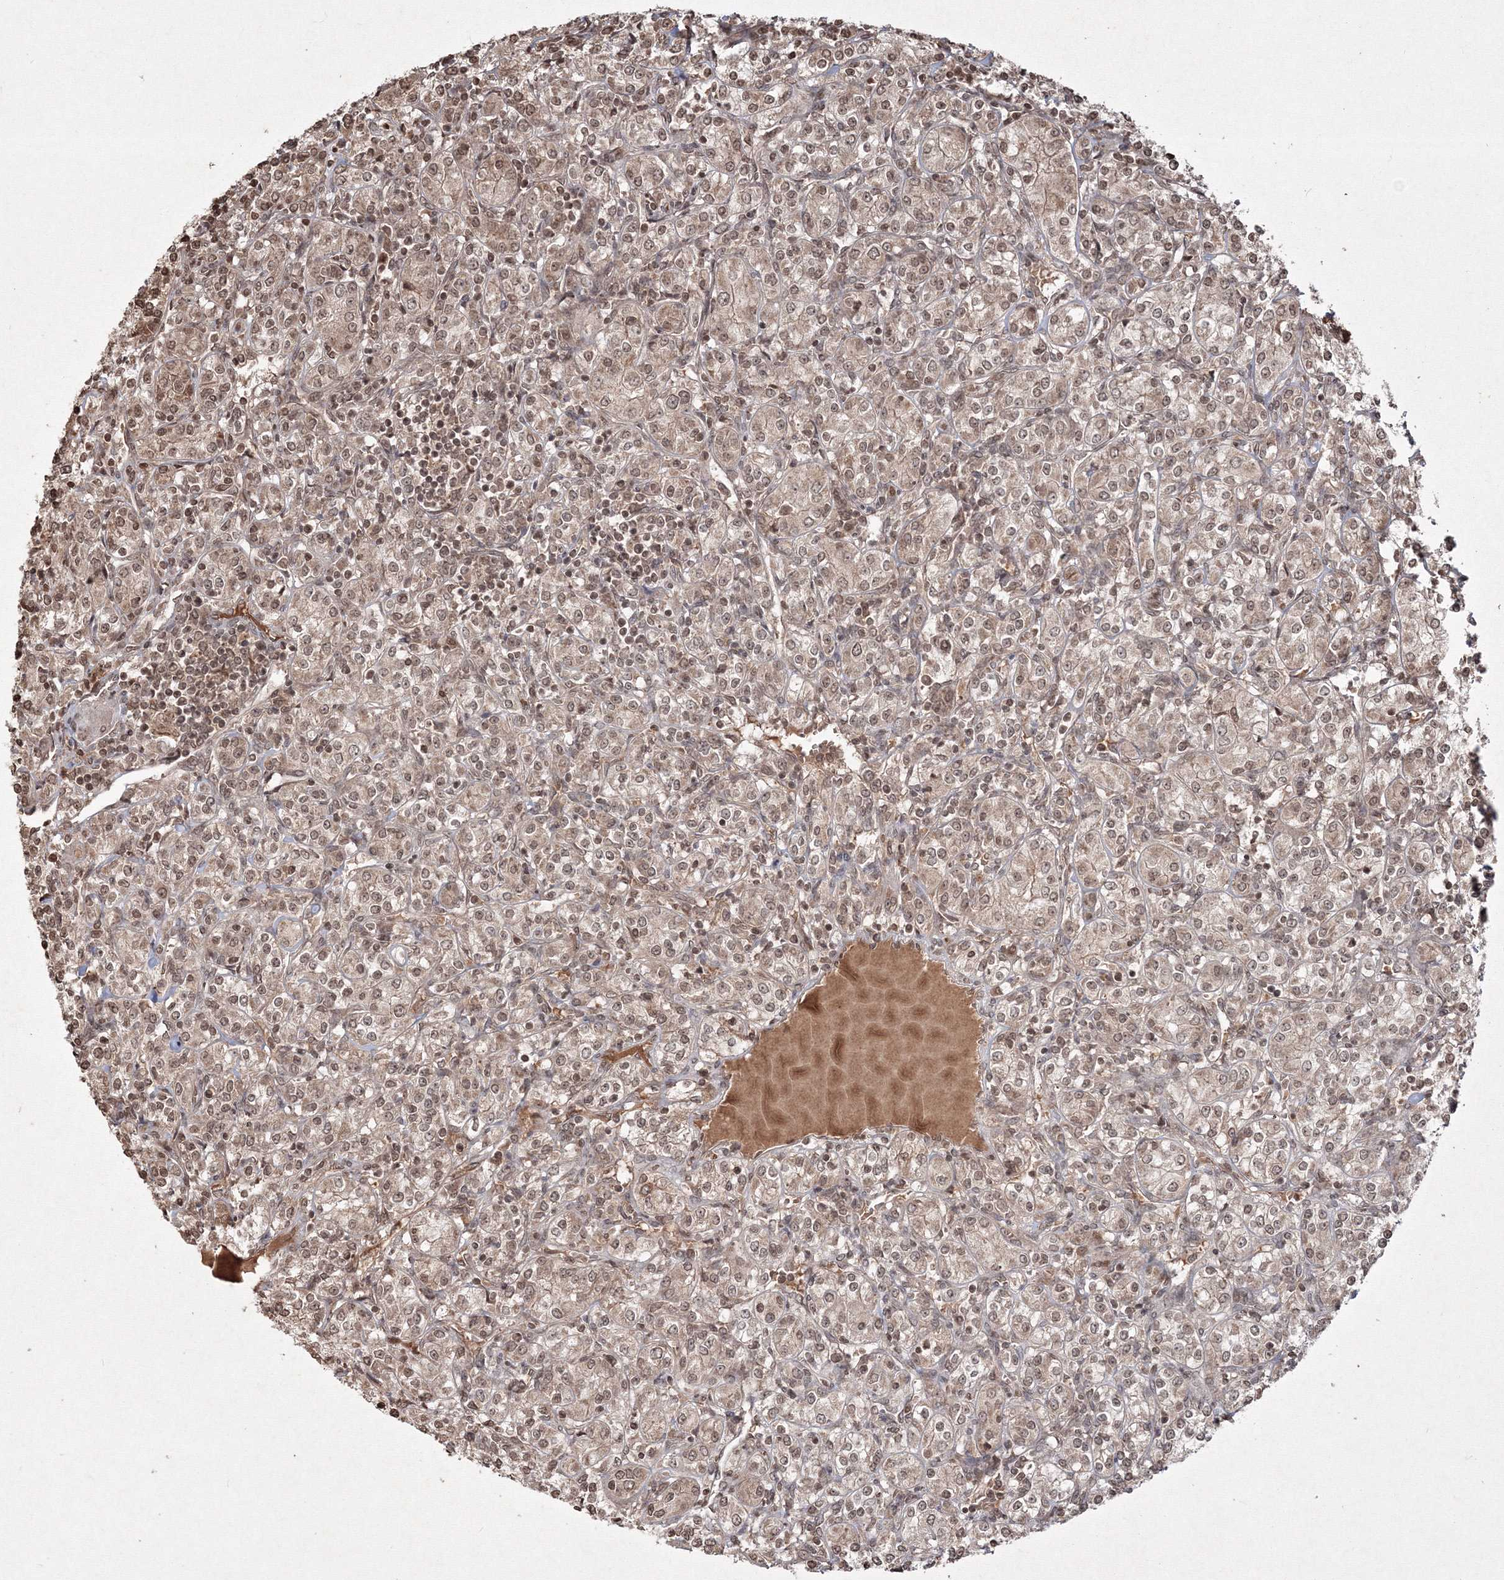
{"staining": {"intensity": "moderate", "quantity": ">75%", "location": "cytoplasmic/membranous,nuclear"}, "tissue": "renal cancer", "cell_type": "Tumor cells", "image_type": "cancer", "snomed": [{"axis": "morphology", "description": "Adenocarcinoma, NOS"}, {"axis": "topography", "description": "Kidney"}], "caption": "Protein staining exhibits moderate cytoplasmic/membranous and nuclear positivity in about >75% of tumor cells in renal adenocarcinoma. The staining was performed using DAB (3,3'-diaminobenzidine) to visualize the protein expression in brown, while the nuclei were stained in blue with hematoxylin (Magnification: 20x).", "gene": "PEX13", "patient": {"sex": "male", "age": 77}}